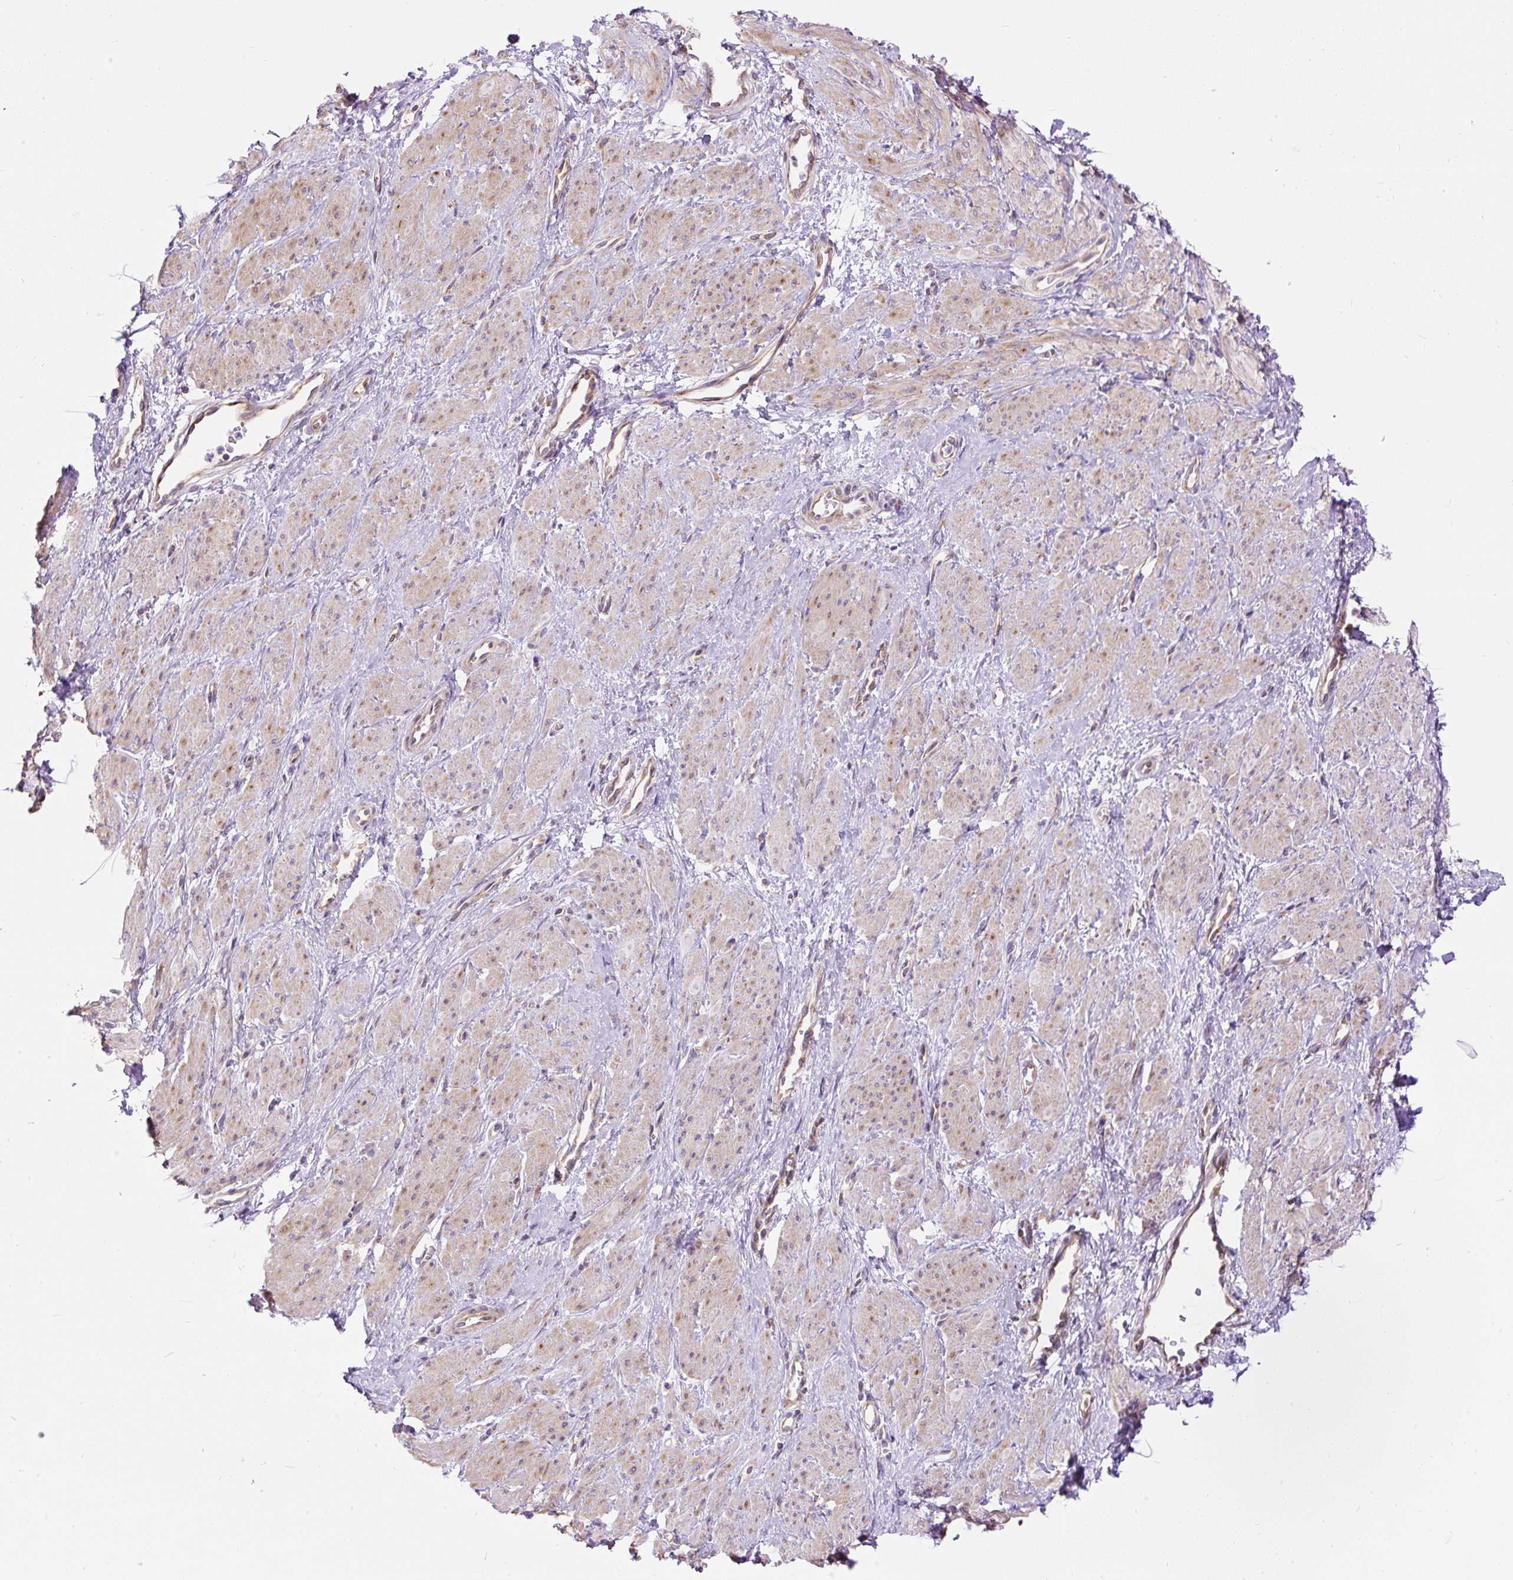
{"staining": {"intensity": "weak", "quantity": "25%-75%", "location": "cytoplasmic/membranous"}, "tissue": "smooth muscle", "cell_type": "Smooth muscle cells", "image_type": "normal", "snomed": [{"axis": "morphology", "description": "Normal tissue, NOS"}, {"axis": "topography", "description": "Smooth muscle"}, {"axis": "topography", "description": "Uterus"}], "caption": "Immunohistochemical staining of normal smooth muscle displays 25%-75% levels of weak cytoplasmic/membranous protein expression in approximately 25%-75% of smooth muscle cells.", "gene": "RPS5", "patient": {"sex": "female", "age": 39}}